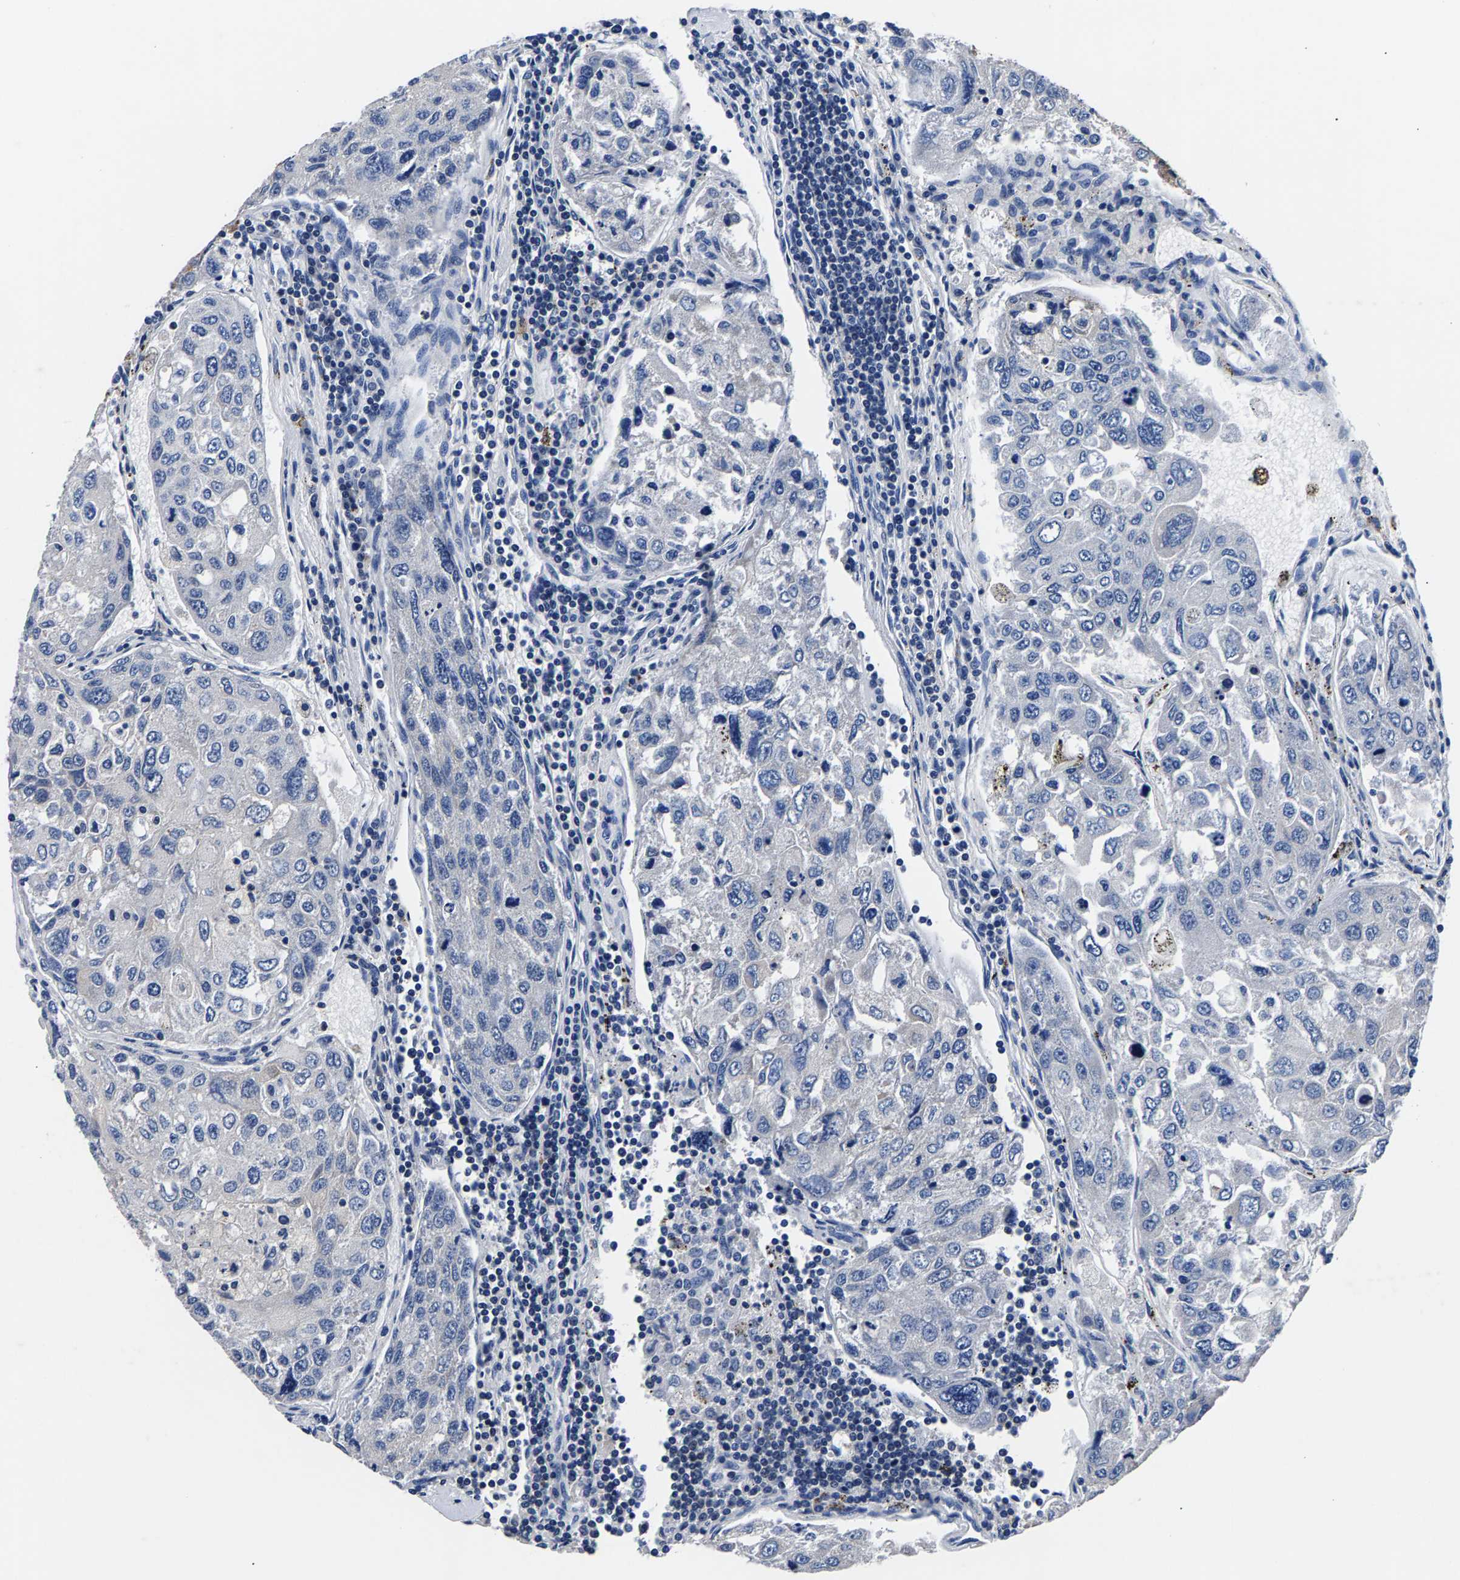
{"staining": {"intensity": "negative", "quantity": "none", "location": "none"}, "tissue": "urothelial cancer", "cell_type": "Tumor cells", "image_type": "cancer", "snomed": [{"axis": "morphology", "description": "Urothelial carcinoma, High grade"}, {"axis": "topography", "description": "Lymph node"}, {"axis": "topography", "description": "Urinary bladder"}], "caption": "Tumor cells are negative for brown protein staining in urothelial cancer.", "gene": "PHF24", "patient": {"sex": "male", "age": 51}}